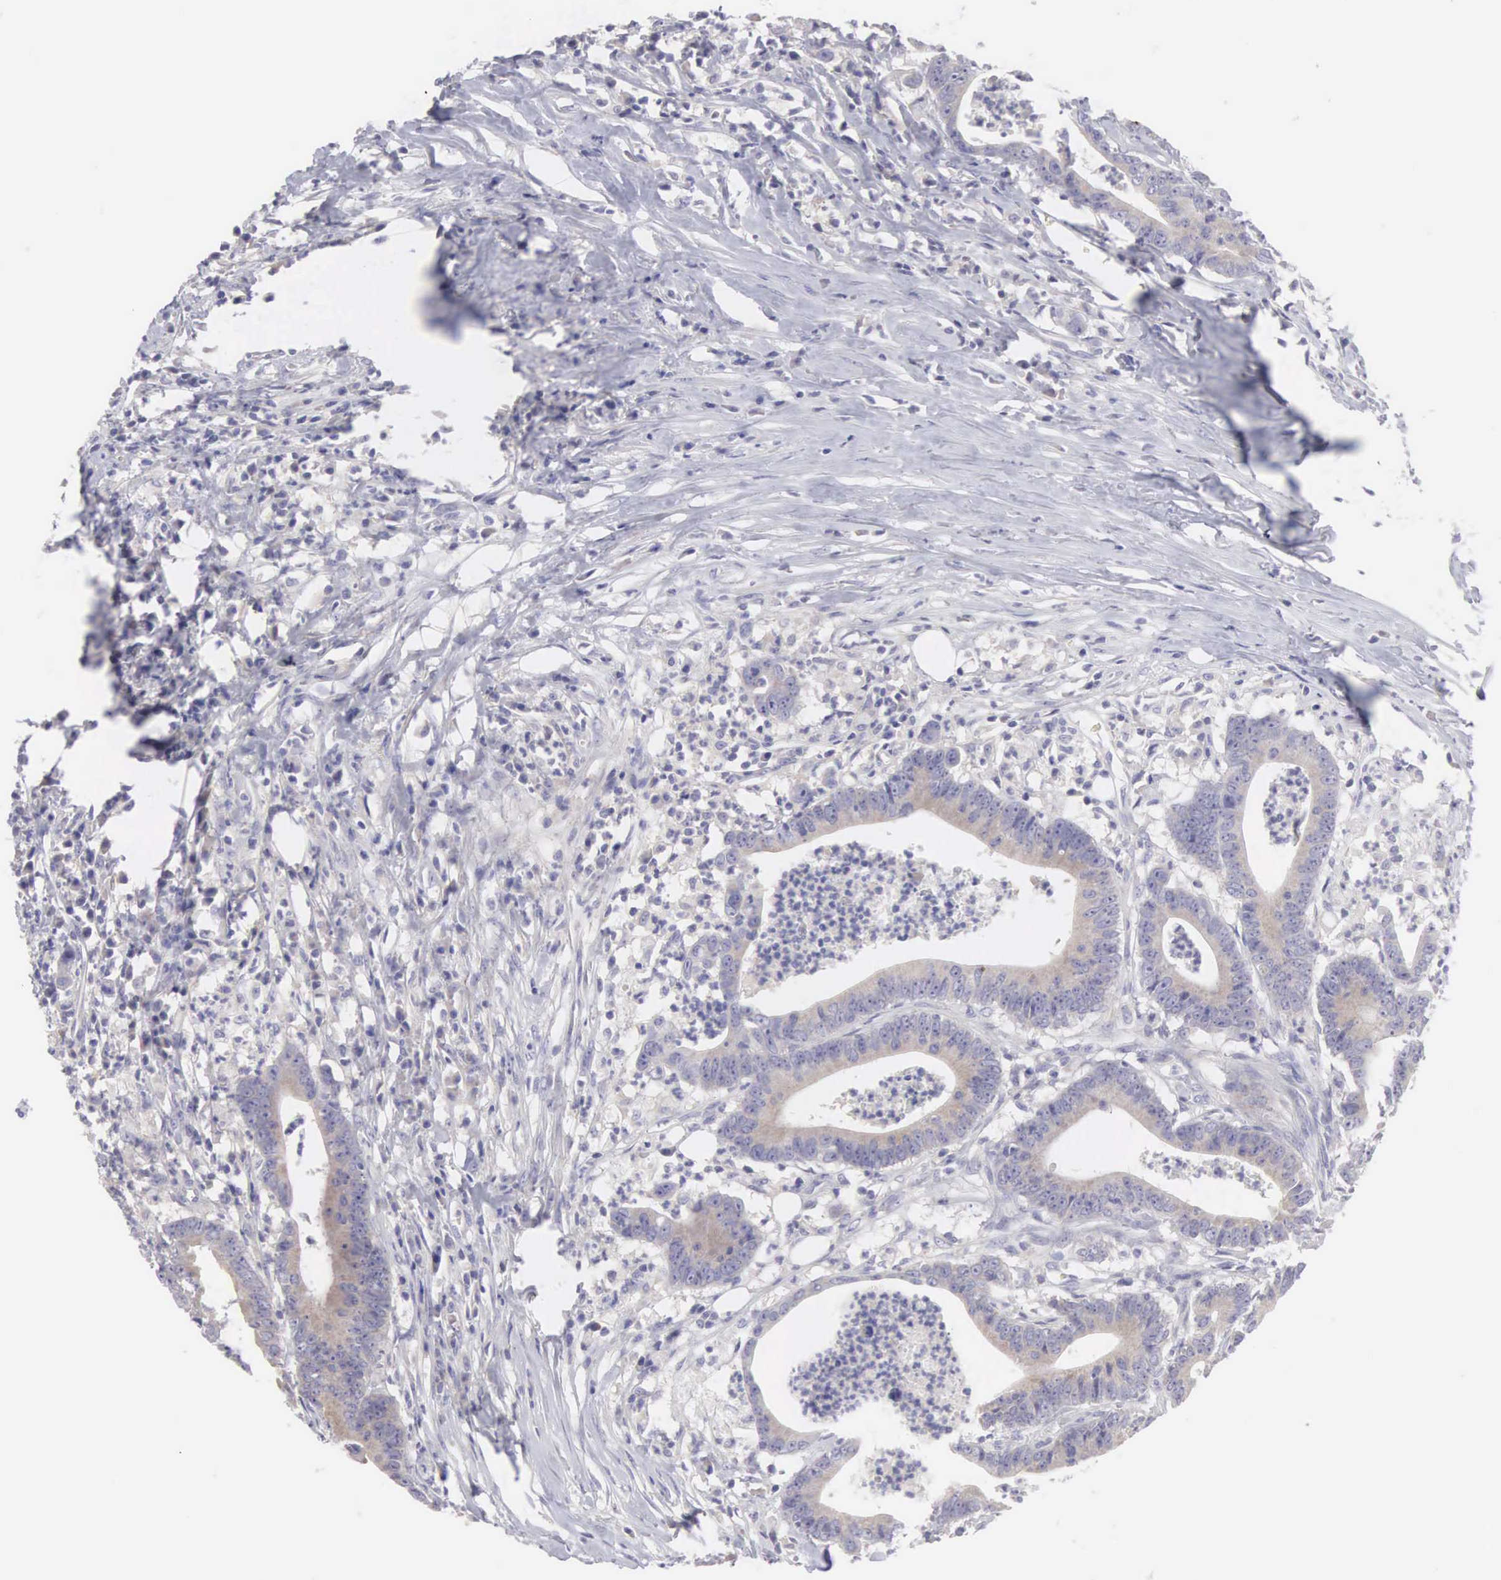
{"staining": {"intensity": "weak", "quantity": "<25%", "location": "cytoplasmic/membranous"}, "tissue": "colorectal cancer", "cell_type": "Tumor cells", "image_type": "cancer", "snomed": [{"axis": "morphology", "description": "Adenocarcinoma, NOS"}, {"axis": "topography", "description": "Colon"}], "caption": "Tumor cells show no significant staining in adenocarcinoma (colorectal).", "gene": "SLITRK4", "patient": {"sex": "male", "age": 55}}